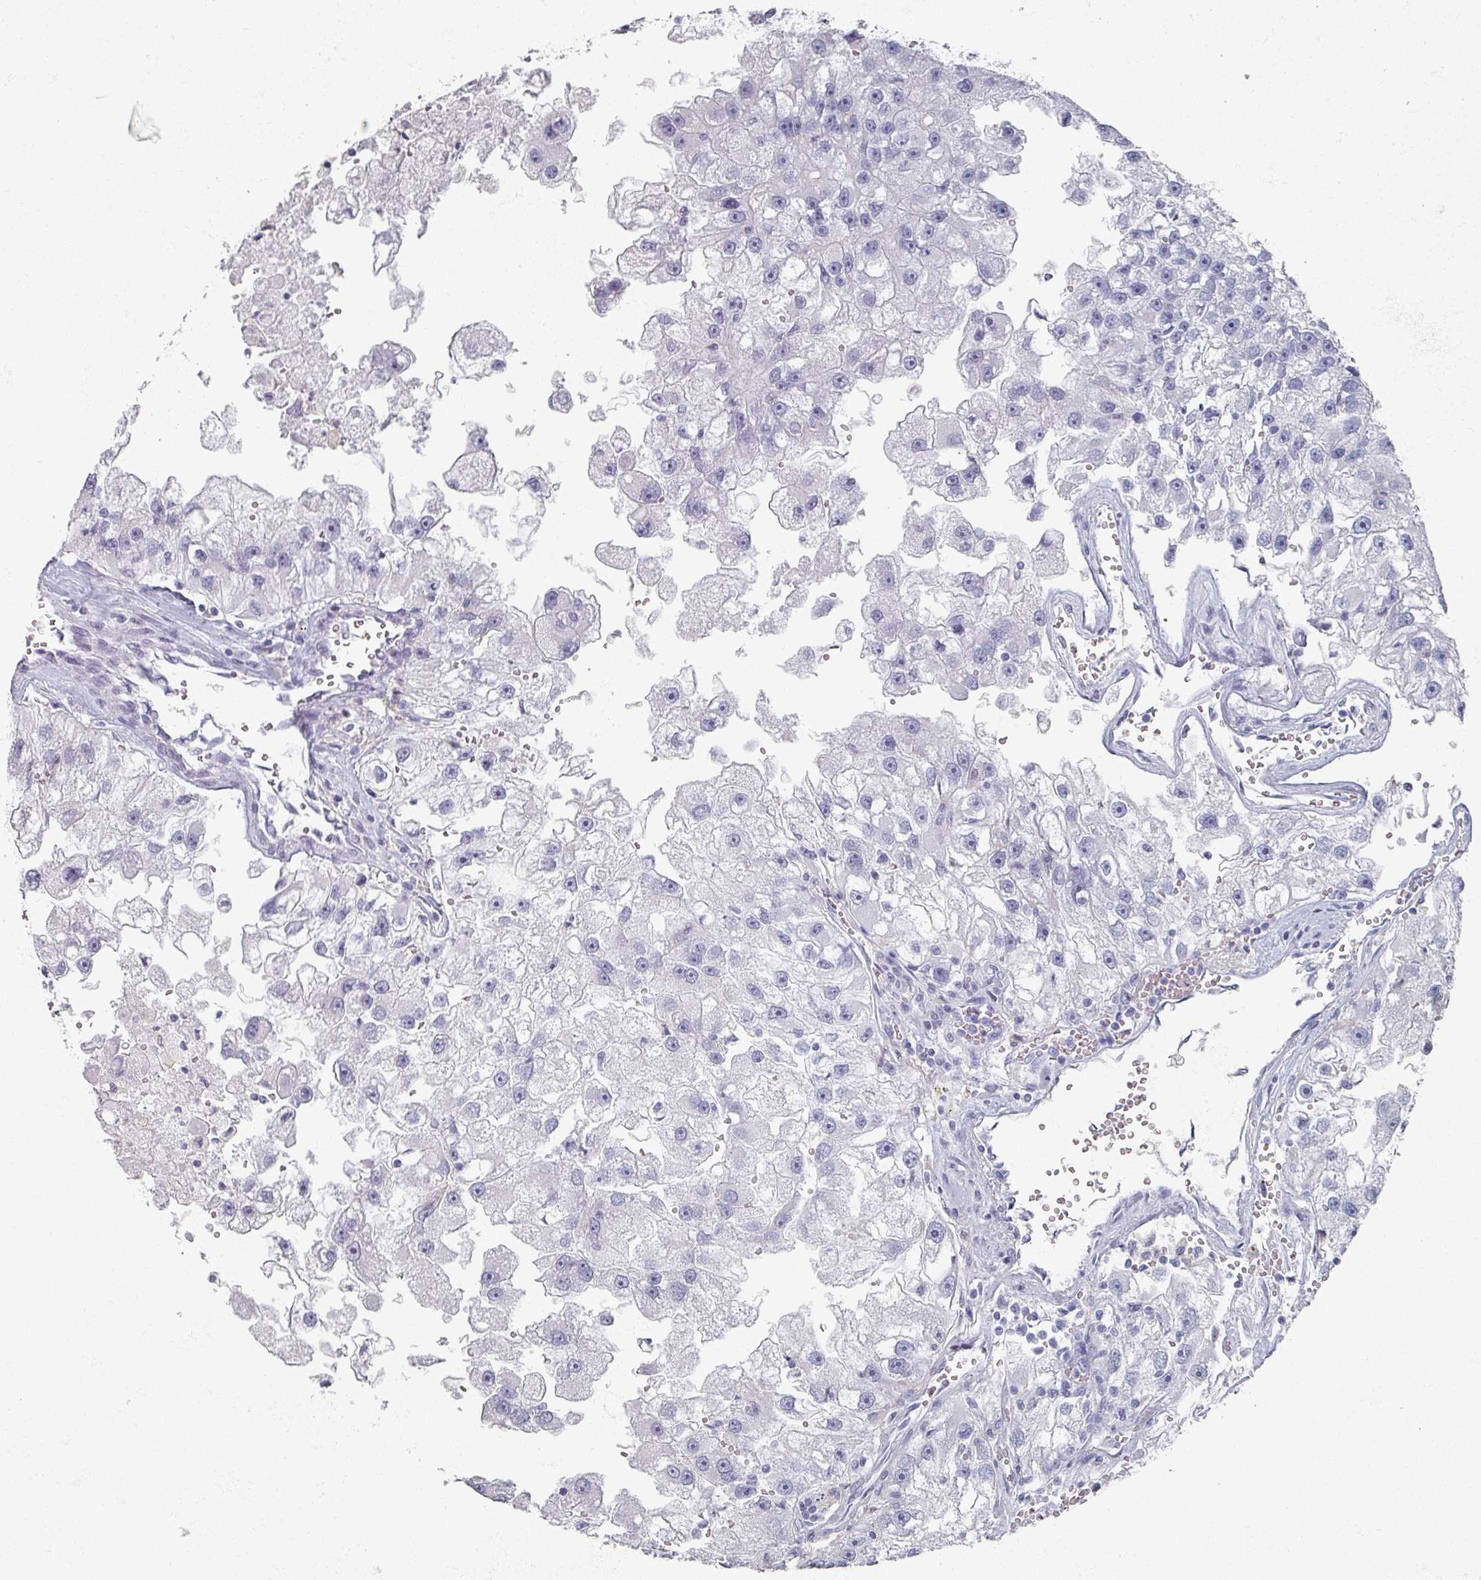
{"staining": {"intensity": "negative", "quantity": "none", "location": "none"}, "tissue": "renal cancer", "cell_type": "Tumor cells", "image_type": "cancer", "snomed": [{"axis": "morphology", "description": "Adenocarcinoma, NOS"}, {"axis": "topography", "description": "Kidney"}], "caption": "Tumor cells show no significant expression in renal adenocarcinoma. The staining was performed using DAB to visualize the protein expression in brown, while the nuclei were stained in blue with hematoxylin (Magnification: 20x).", "gene": "OMG", "patient": {"sex": "male", "age": 63}}